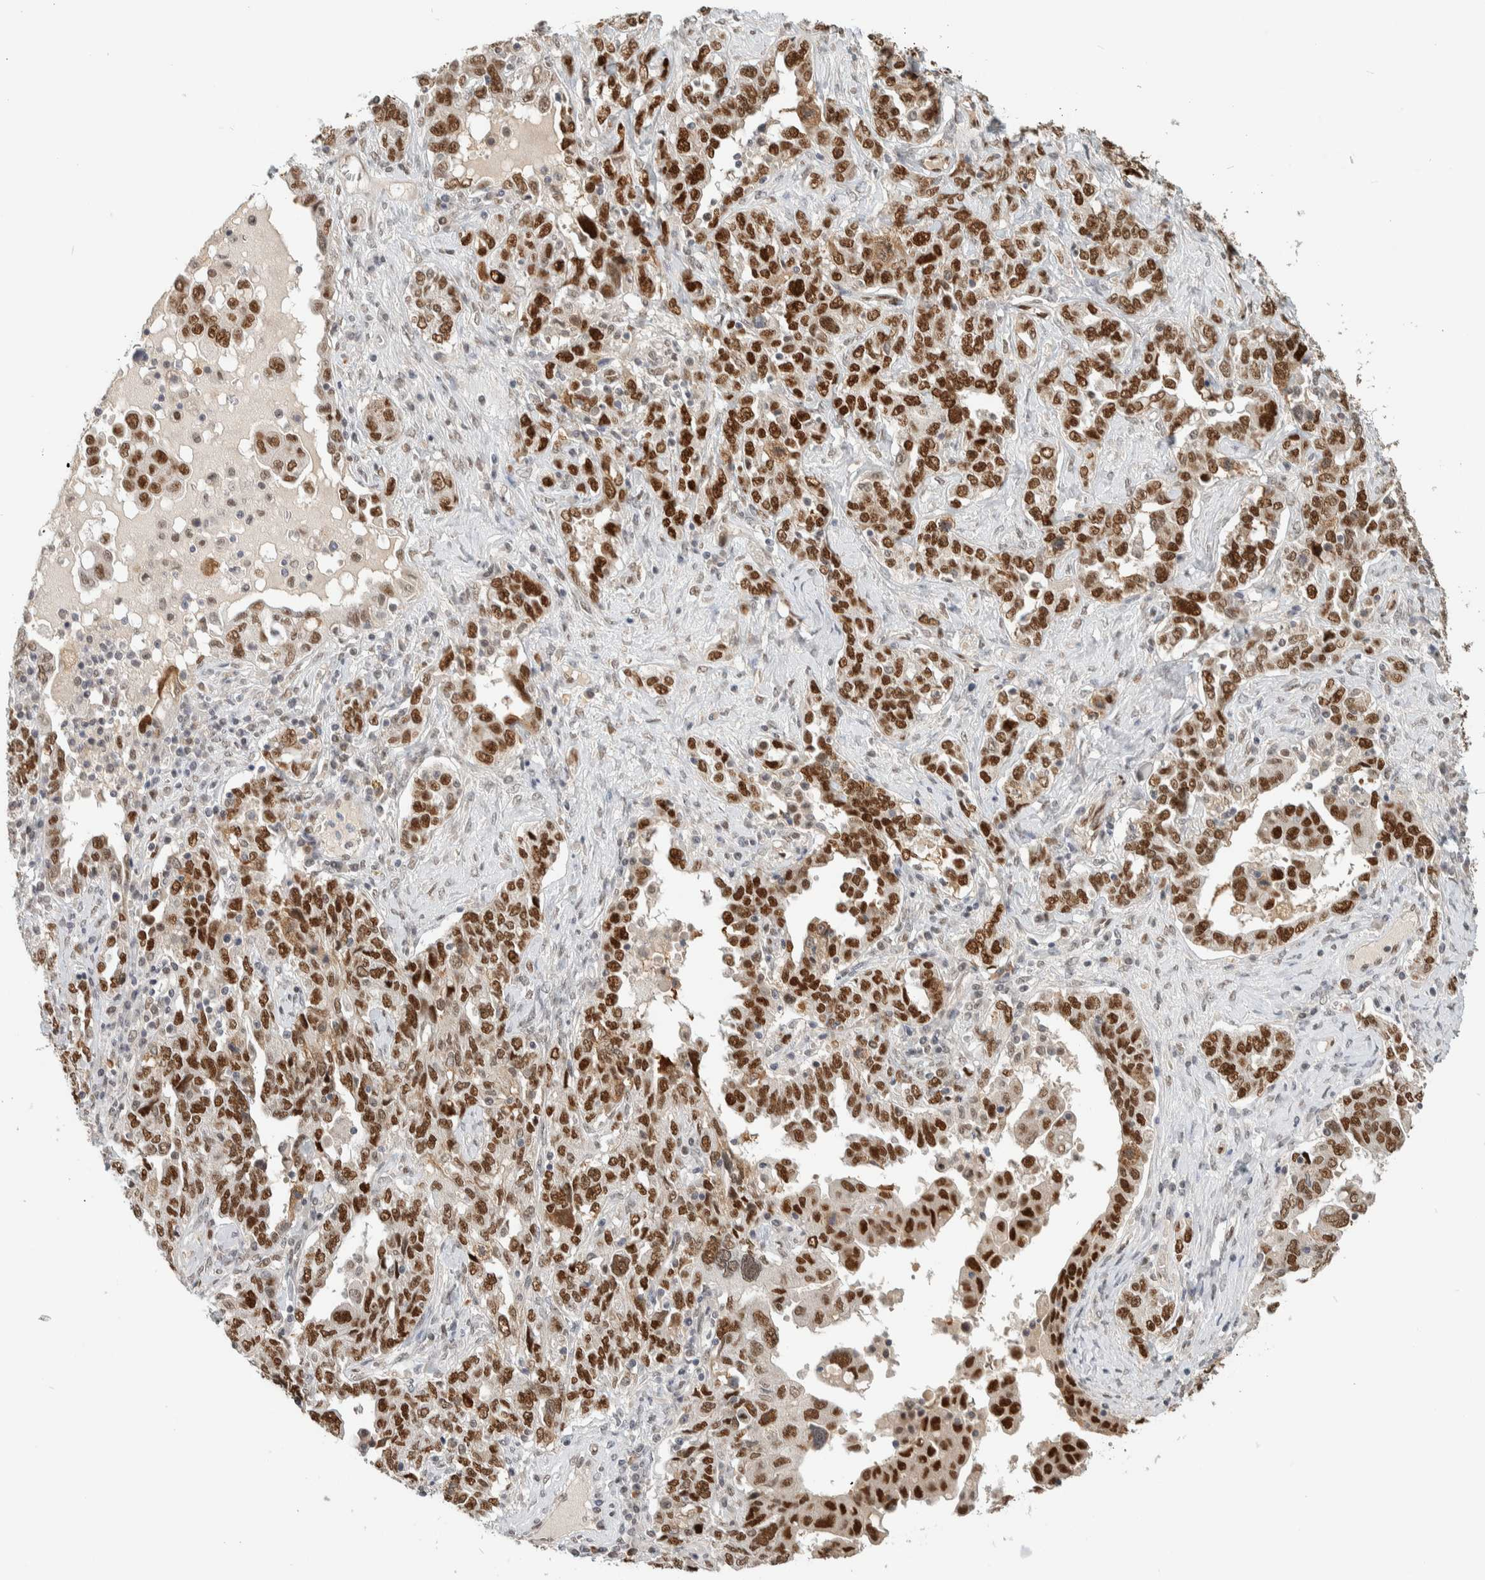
{"staining": {"intensity": "strong", "quantity": ">75%", "location": "nuclear"}, "tissue": "ovarian cancer", "cell_type": "Tumor cells", "image_type": "cancer", "snomed": [{"axis": "morphology", "description": "Carcinoma, endometroid"}, {"axis": "topography", "description": "Ovary"}], "caption": "A photomicrograph of human ovarian cancer stained for a protein exhibits strong nuclear brown staining in tumor cells. (IHC, brightfield microscopy, high magnification).", "gene": "PUS7", "patient": {"sex": "female", "age": 62}}